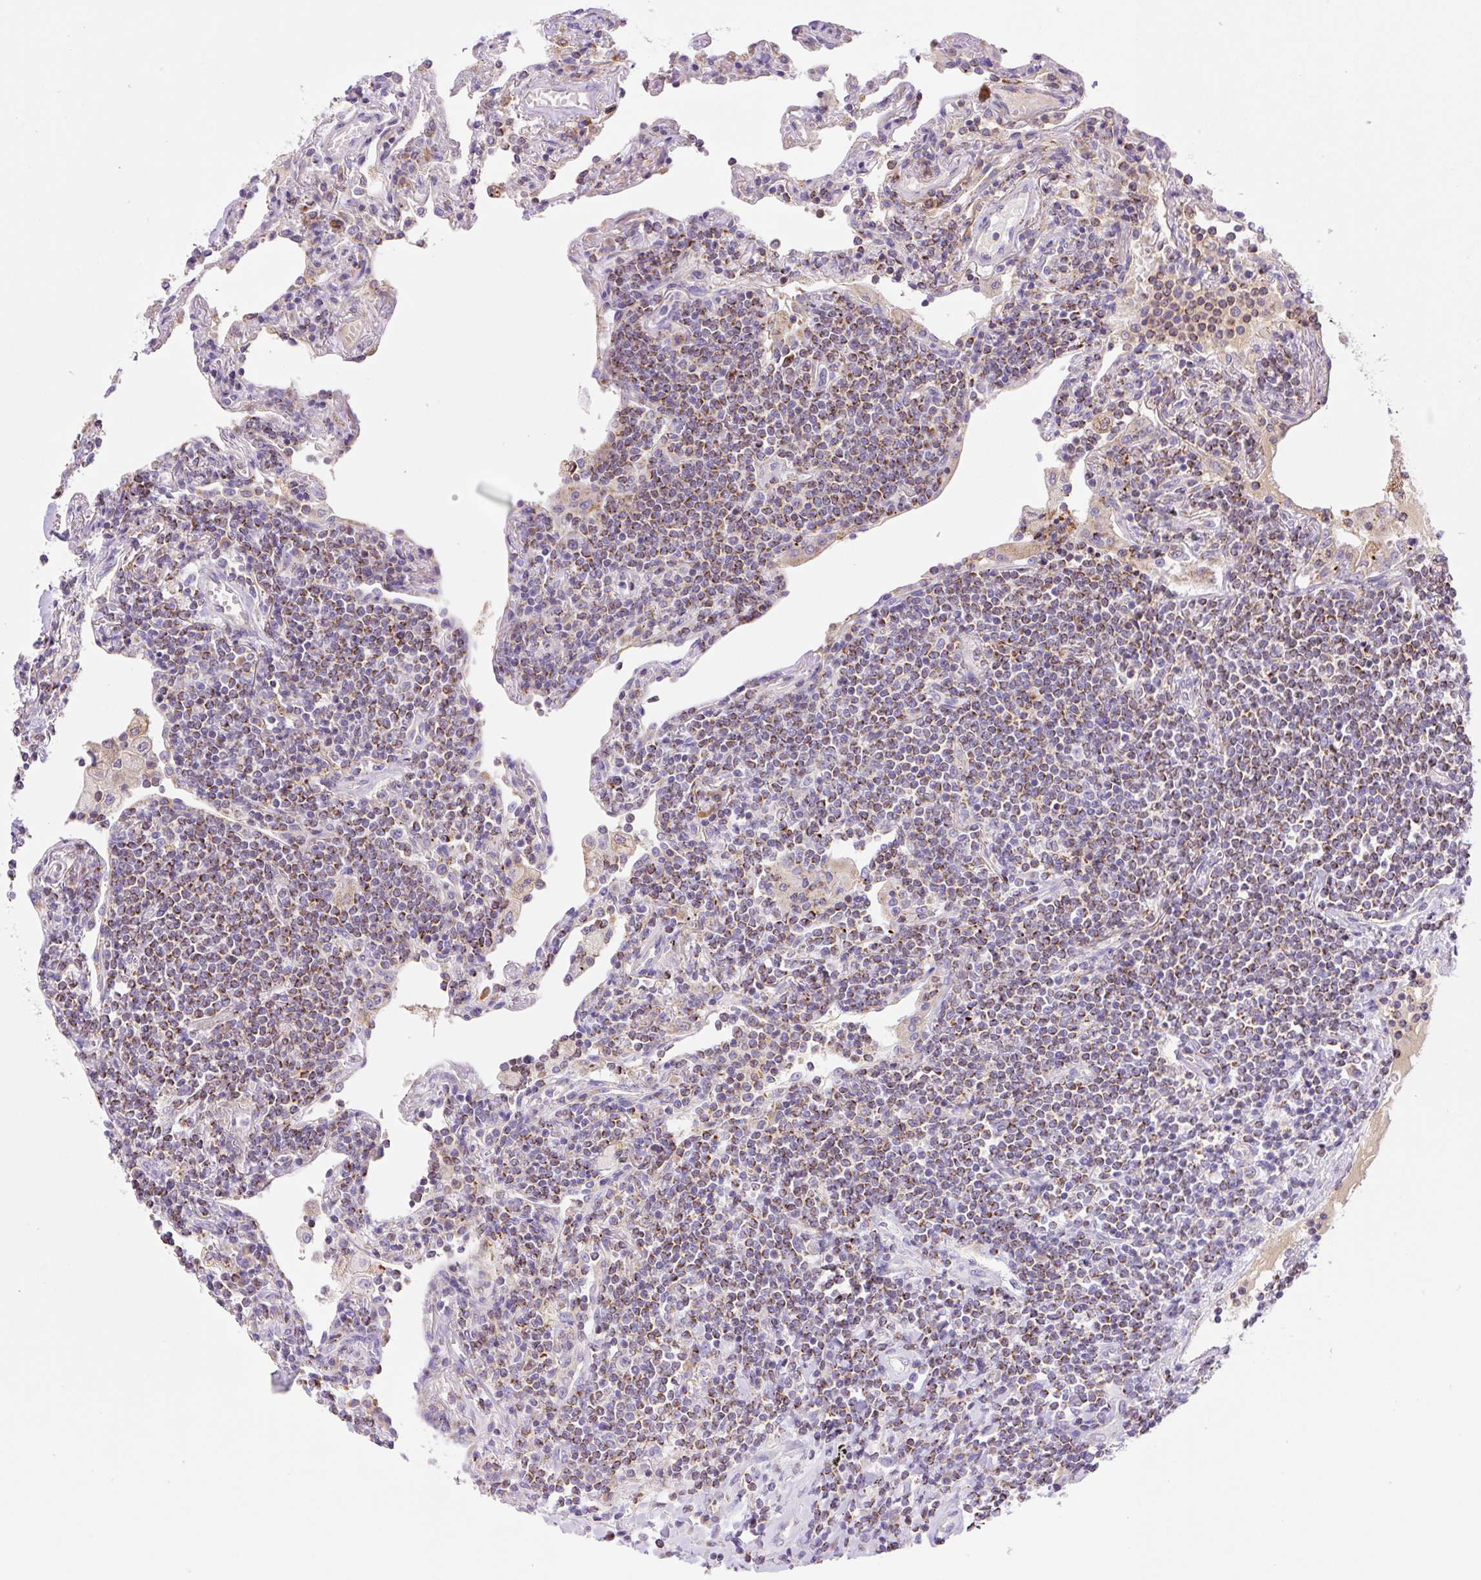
{"staining": {"intensity": "moderate", "quantity": ">75%", "location": "cytoplasmic/membranous"}, "tissue": "lymphoma", "cell_type": "Tumor cells", "image_type": "cancer", "snomed": [{"axis": "morphology", "description": "Malignant lymphoma, non-Hodgkin's type, Low grade"}, {"axis": "topography", "description": "Lung"}], "caption": "Immunohistochemistry (IHC) image of lymphoma stained for a protein (brown), which shows medium levels of moderate cytoplasmic/membranous positivity in about >75% of tumor cells.", "gene": "ETNK2", "patient": {"sex": "female", "age": 71}}